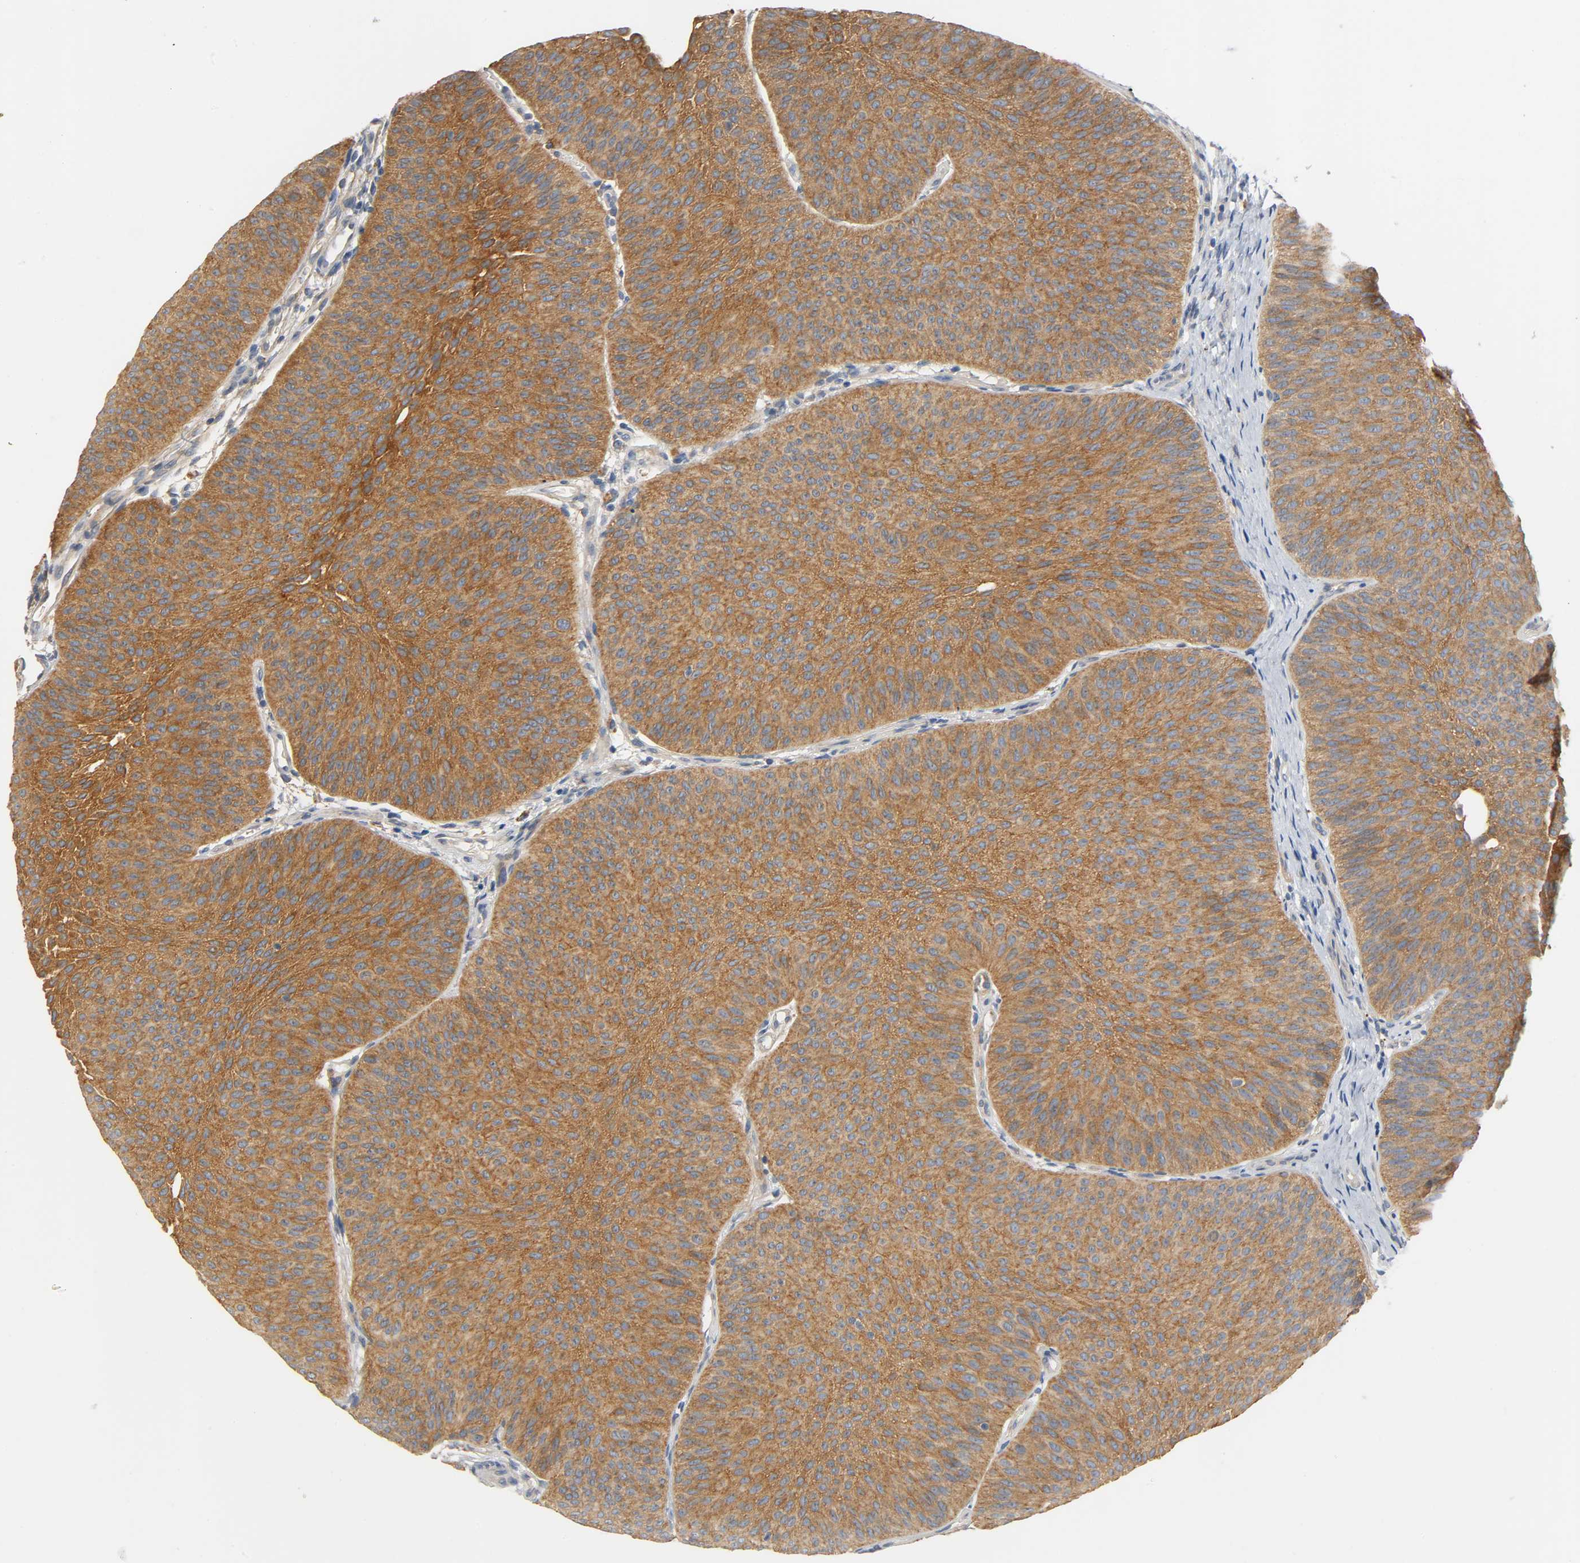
{"staining": {"intensity": "strong", "quantity": ">75%", "location": "cytoplasmic/membranous"}, "tissue": "urothelial cancer", "cell_type": "Tumor cells", "image_type": "cancer", "snomed": [{"axis": "morphology", "description": "Urothelial carcinoma, Low grade"}, {"axis": "topography", "description": "Urinary bladder"}], "caption": "This histopathology image shows immunohistochemistry (IHC) staining of urothelial cancer, with high strong cytoplasmic/membranous staining in approximately >75% of tumor cells.", "gene": "ARPC1A", "patient": {"sex": "female", "age": 60}}